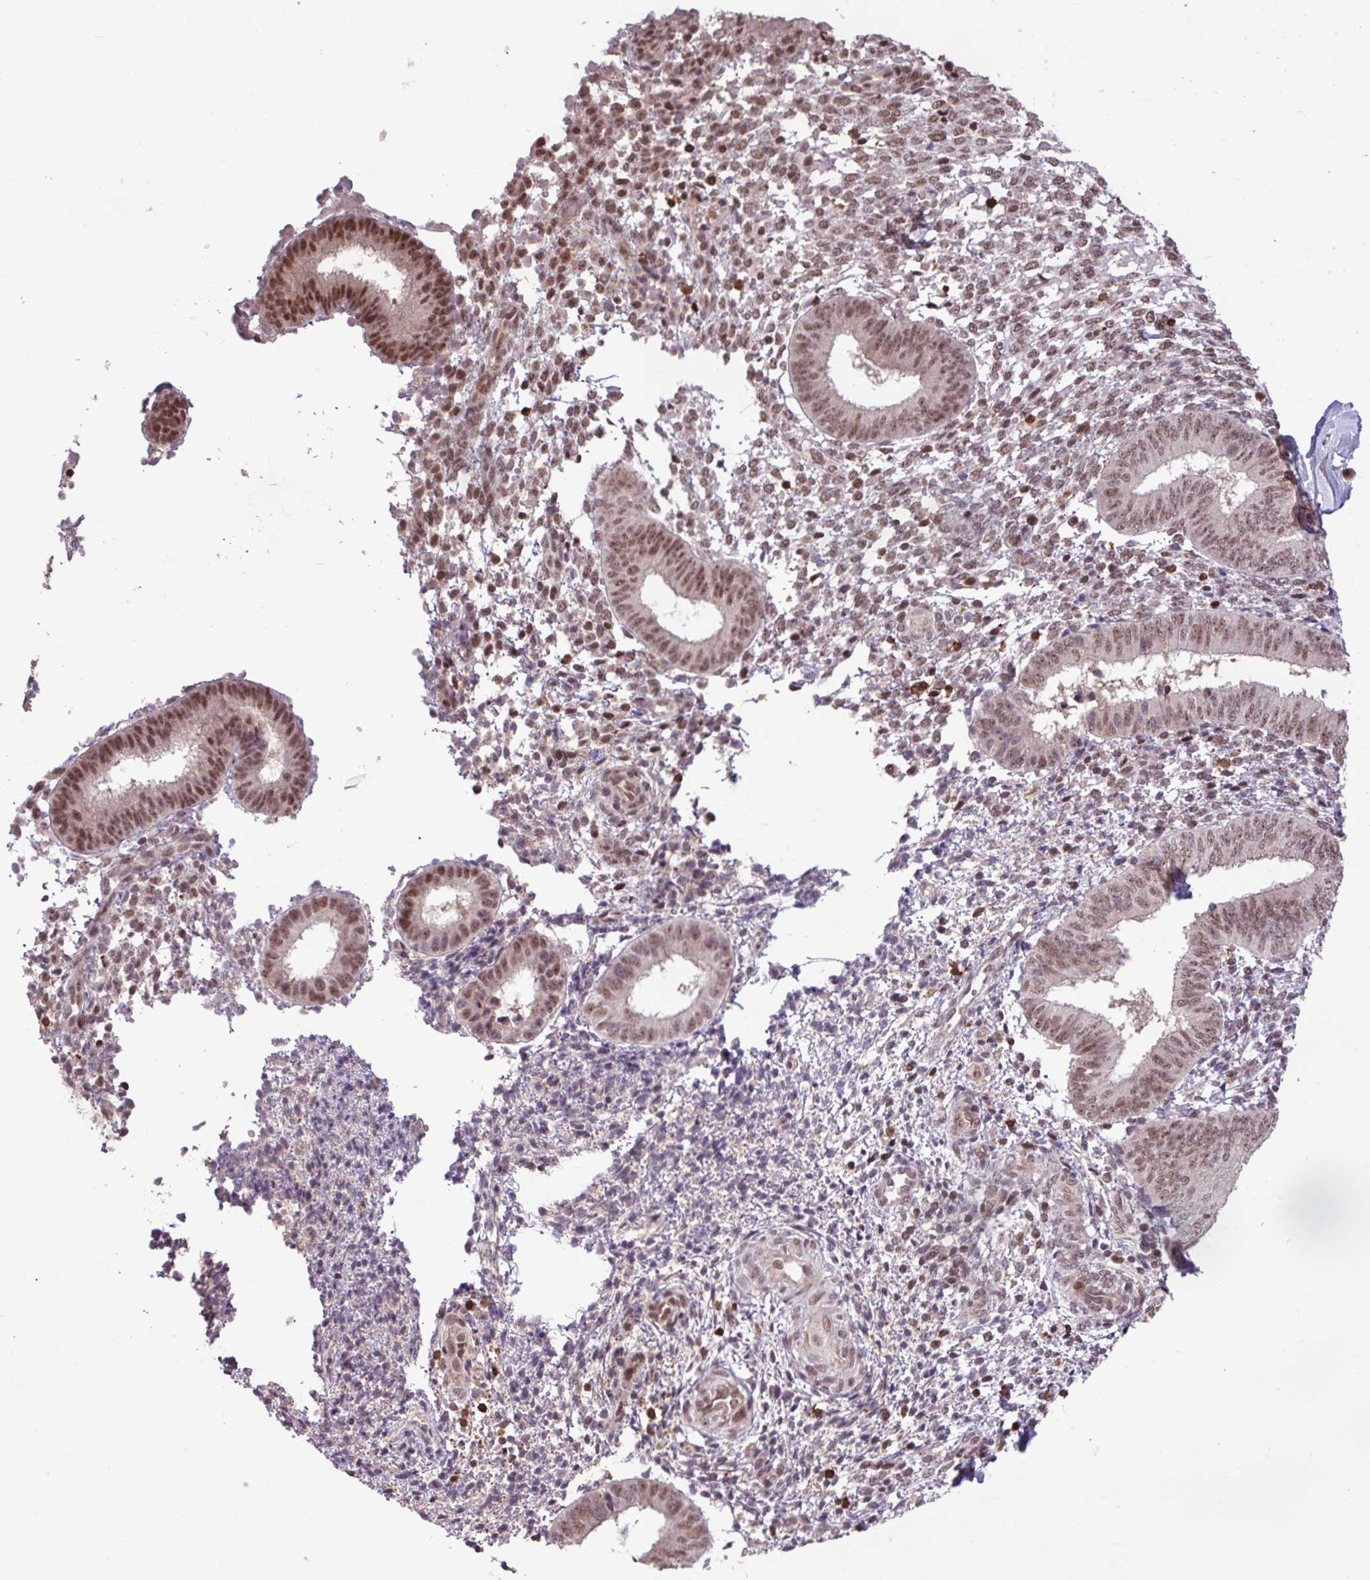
{"staining": {"intensity": "moderate", "quantity": "25%-75%", "location": "cytoplasmic/membranous,nuclear"}, "tissue": "endometrium", "cell_type": "Cells in endometrial stroma", "image_type": "normal", "snomed": [{"axis": "morphology", "description": "Normal tissue, NOS"}, {"axis": "topography", "description": "Endometrium"}], "caption": "Brown immunohistochemical staining in normal human endometrium shows moderate cytoplasmic/membranous,nuclear positivity in about 25%-75% of cells in endometrial stroma.", "gene": "GON7", "patient": {"sex": "female", "age": 49}}